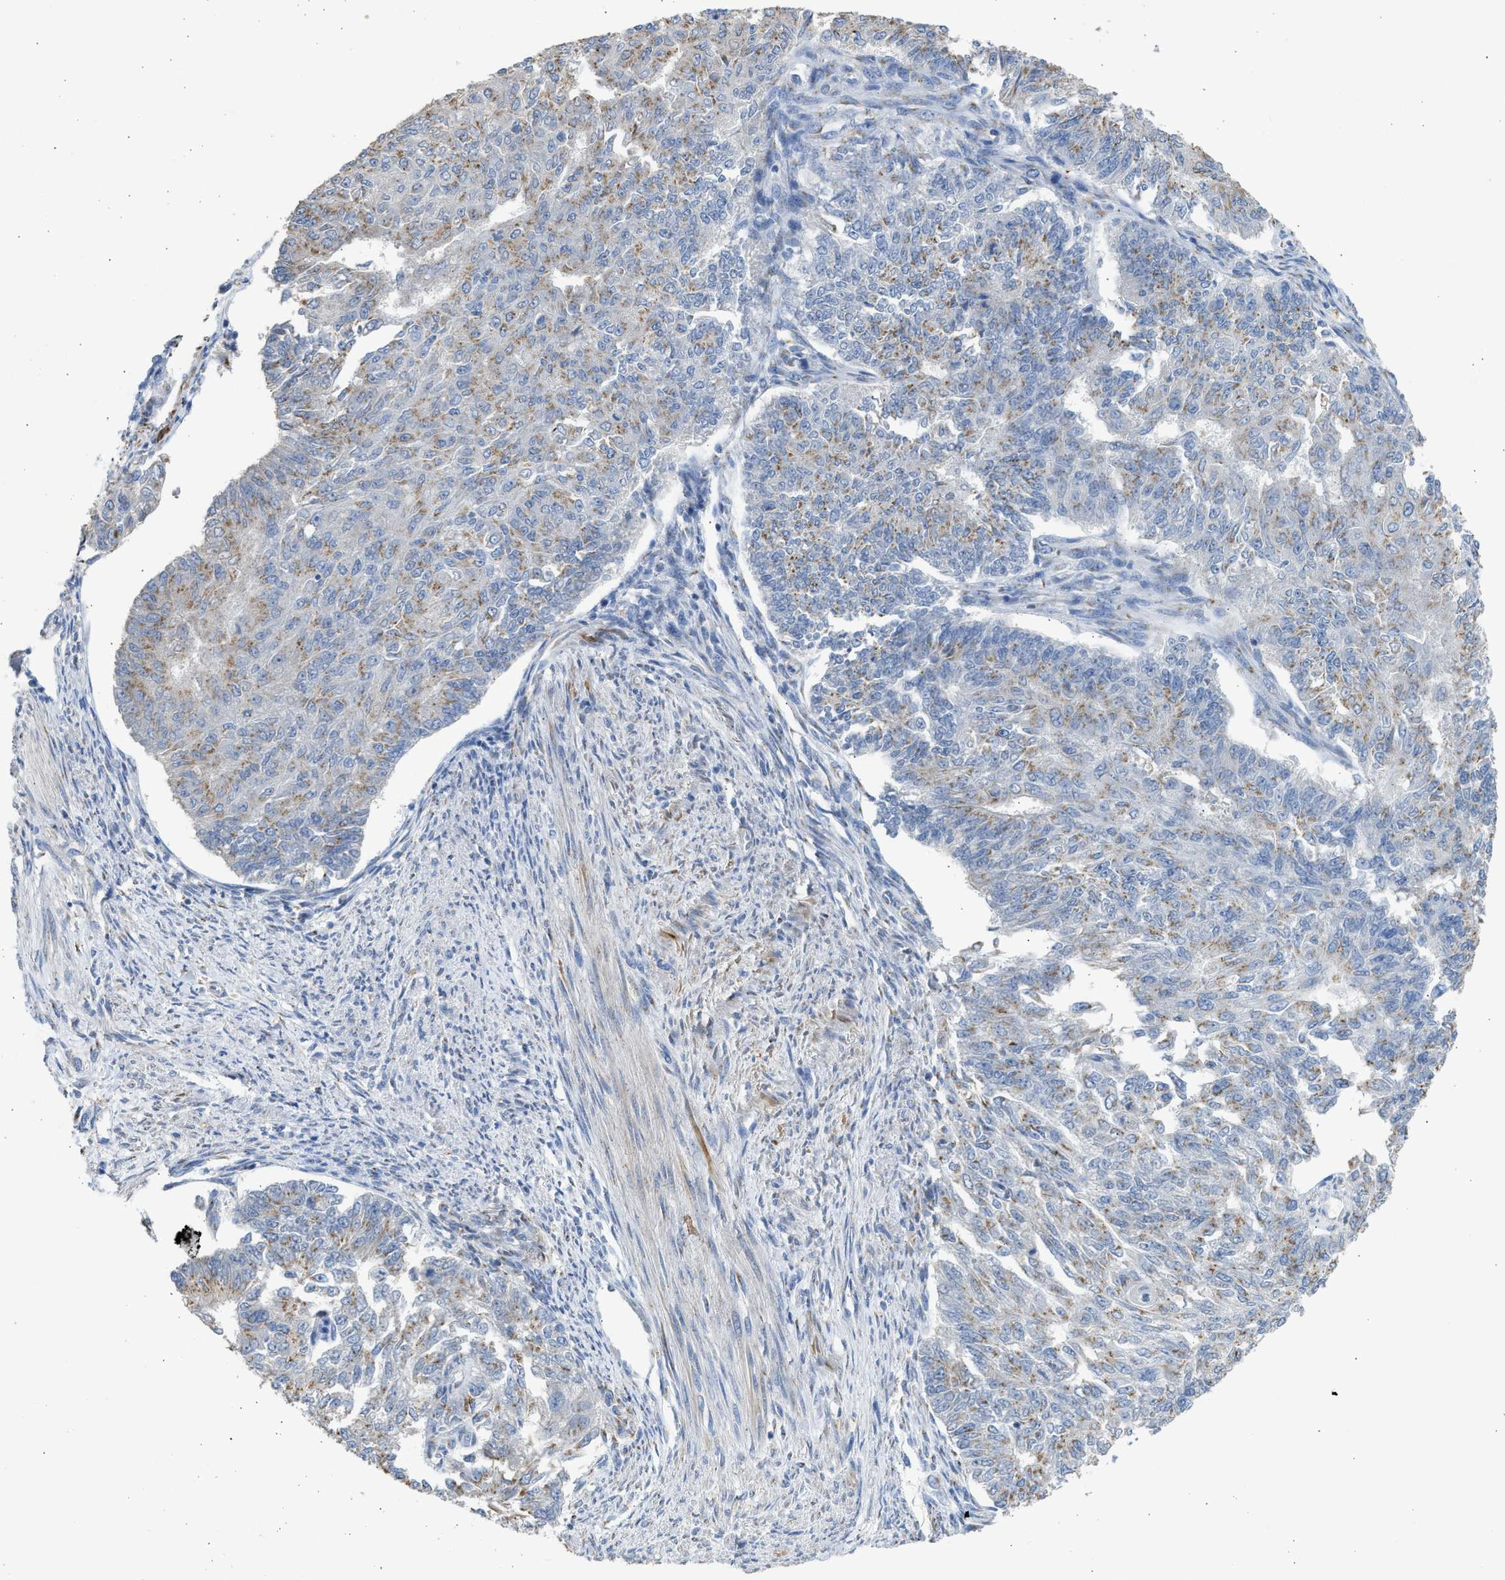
{"staining": {"intensity": "moderate", "quantity": "25%-75%", "location": "cytoplasmic/membranous"}, "tissue": "endometrial cancer", "cell_type": "Tumor cells", "image_type": "cancer", "snomed": [{"axis": "morphology", "description": "Adenocarcinoma, NOS"}, {"axis": "topography", "description": "Endometrium"}], "caption": "DAB (3,3'-diaminobenzidine) immunohistochemical staining of human endometrial cancer shows moderate cytoplasmic/membranous protein positivity in about 25%-75% of tumor cells. (DAB (3,3'-diaminobenzidine) = brown stain, brightfield microscopy at high magnification).", "gene": "IPO8", "patient": {"sex": "female", "age": 32}}